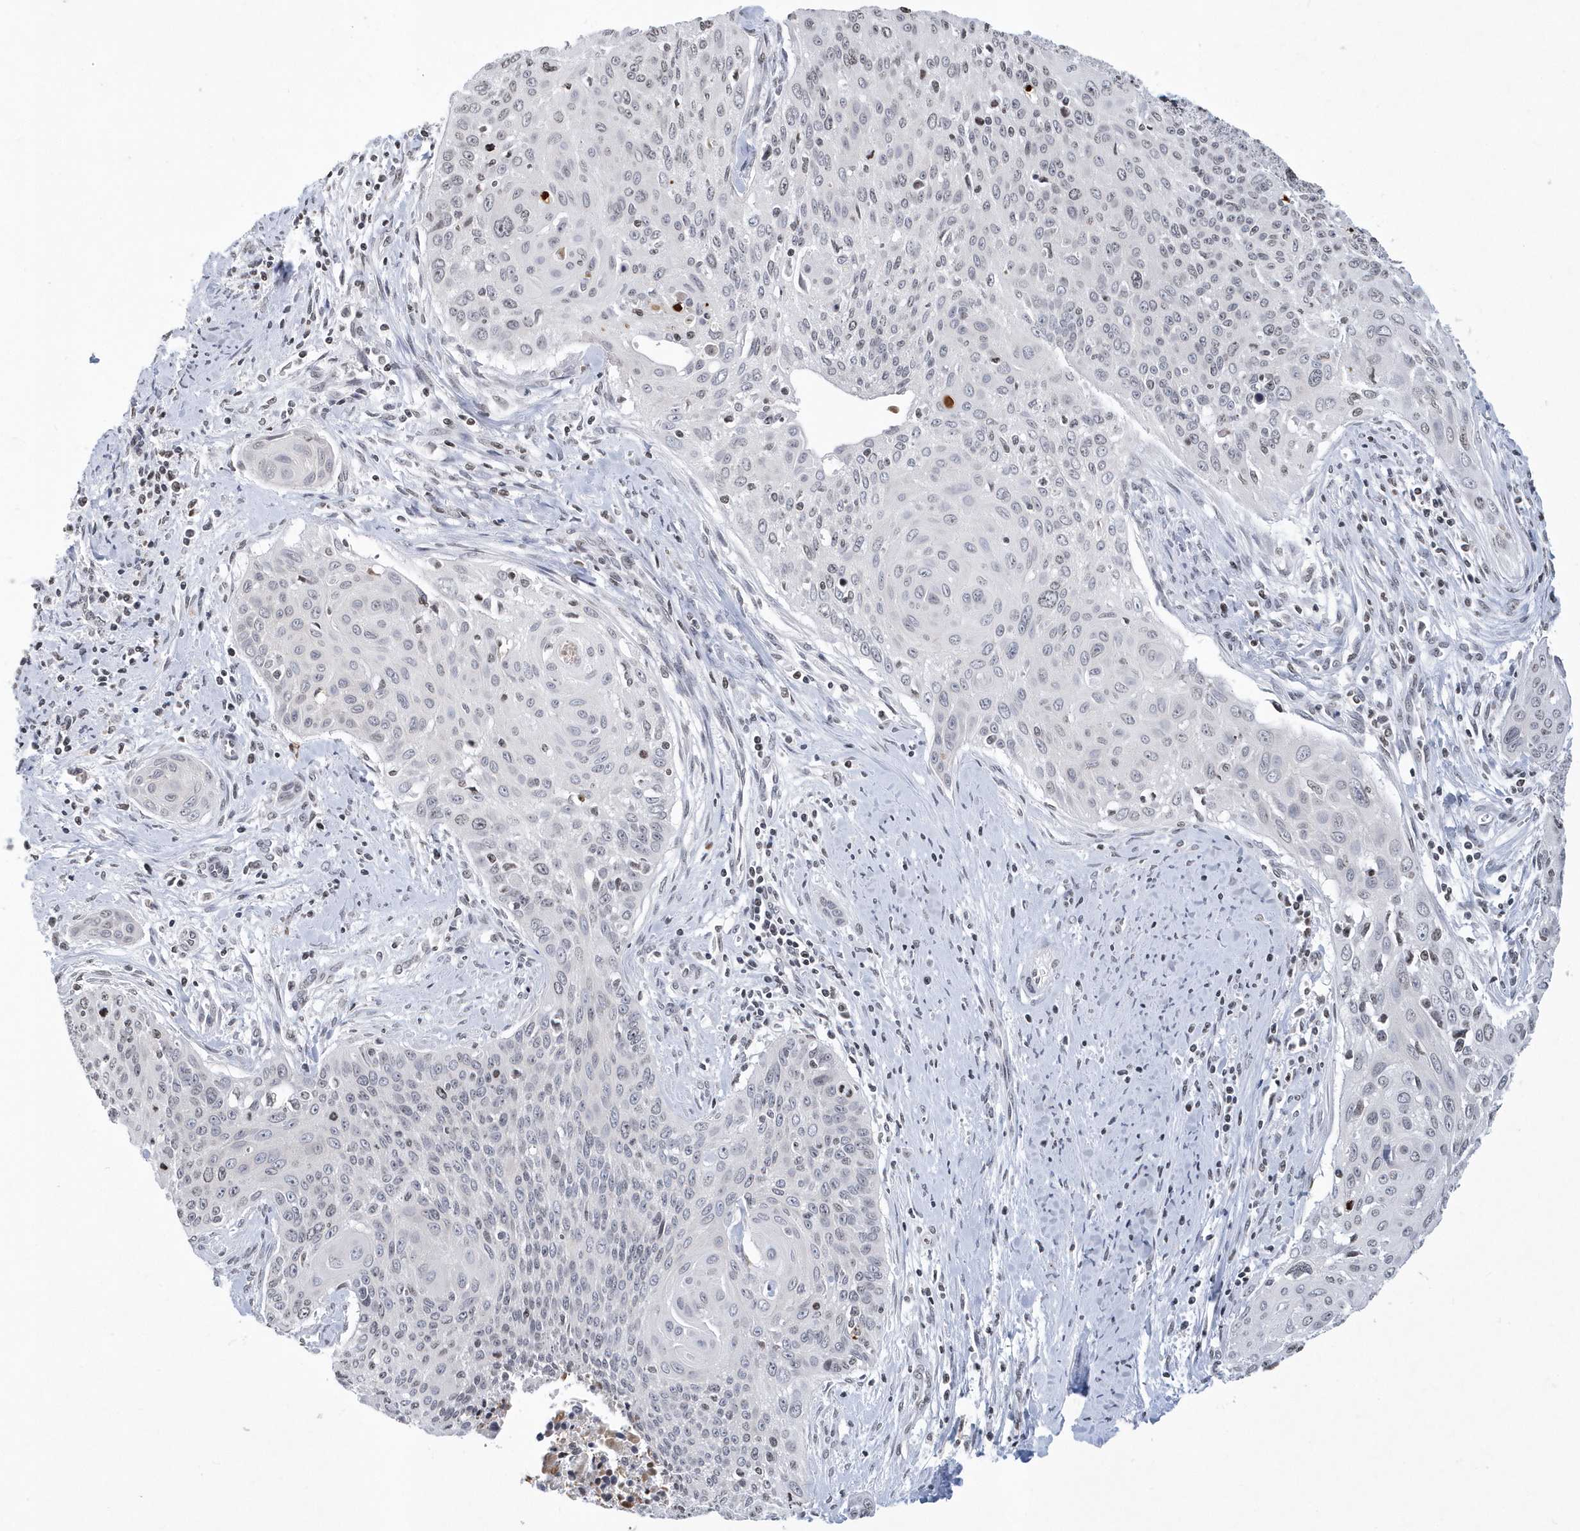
{"staining": {"intensity": "negative", "quantity": "none", "location": "none"}, "tissue": "cervical cancer", "cell_type": "Tumor cells", "image_type": "cancer", "snomed": [{"axis": "morphology", "description": "Squamous cell carcinoma, NOS"}, {"axis": "topography", "description": "Cervix"}], "caption": "High magnification brightfield microscopy of cervical cancer (squamous cell carcinoma) stained with DAB (3,3'-diaminobenzidine) (brown) and counterstained with hematoxylin (blue): tumor cells show no significant positivity.", "gene": "VWA5B2", "patient": {"sex": "female", "age": 55}}